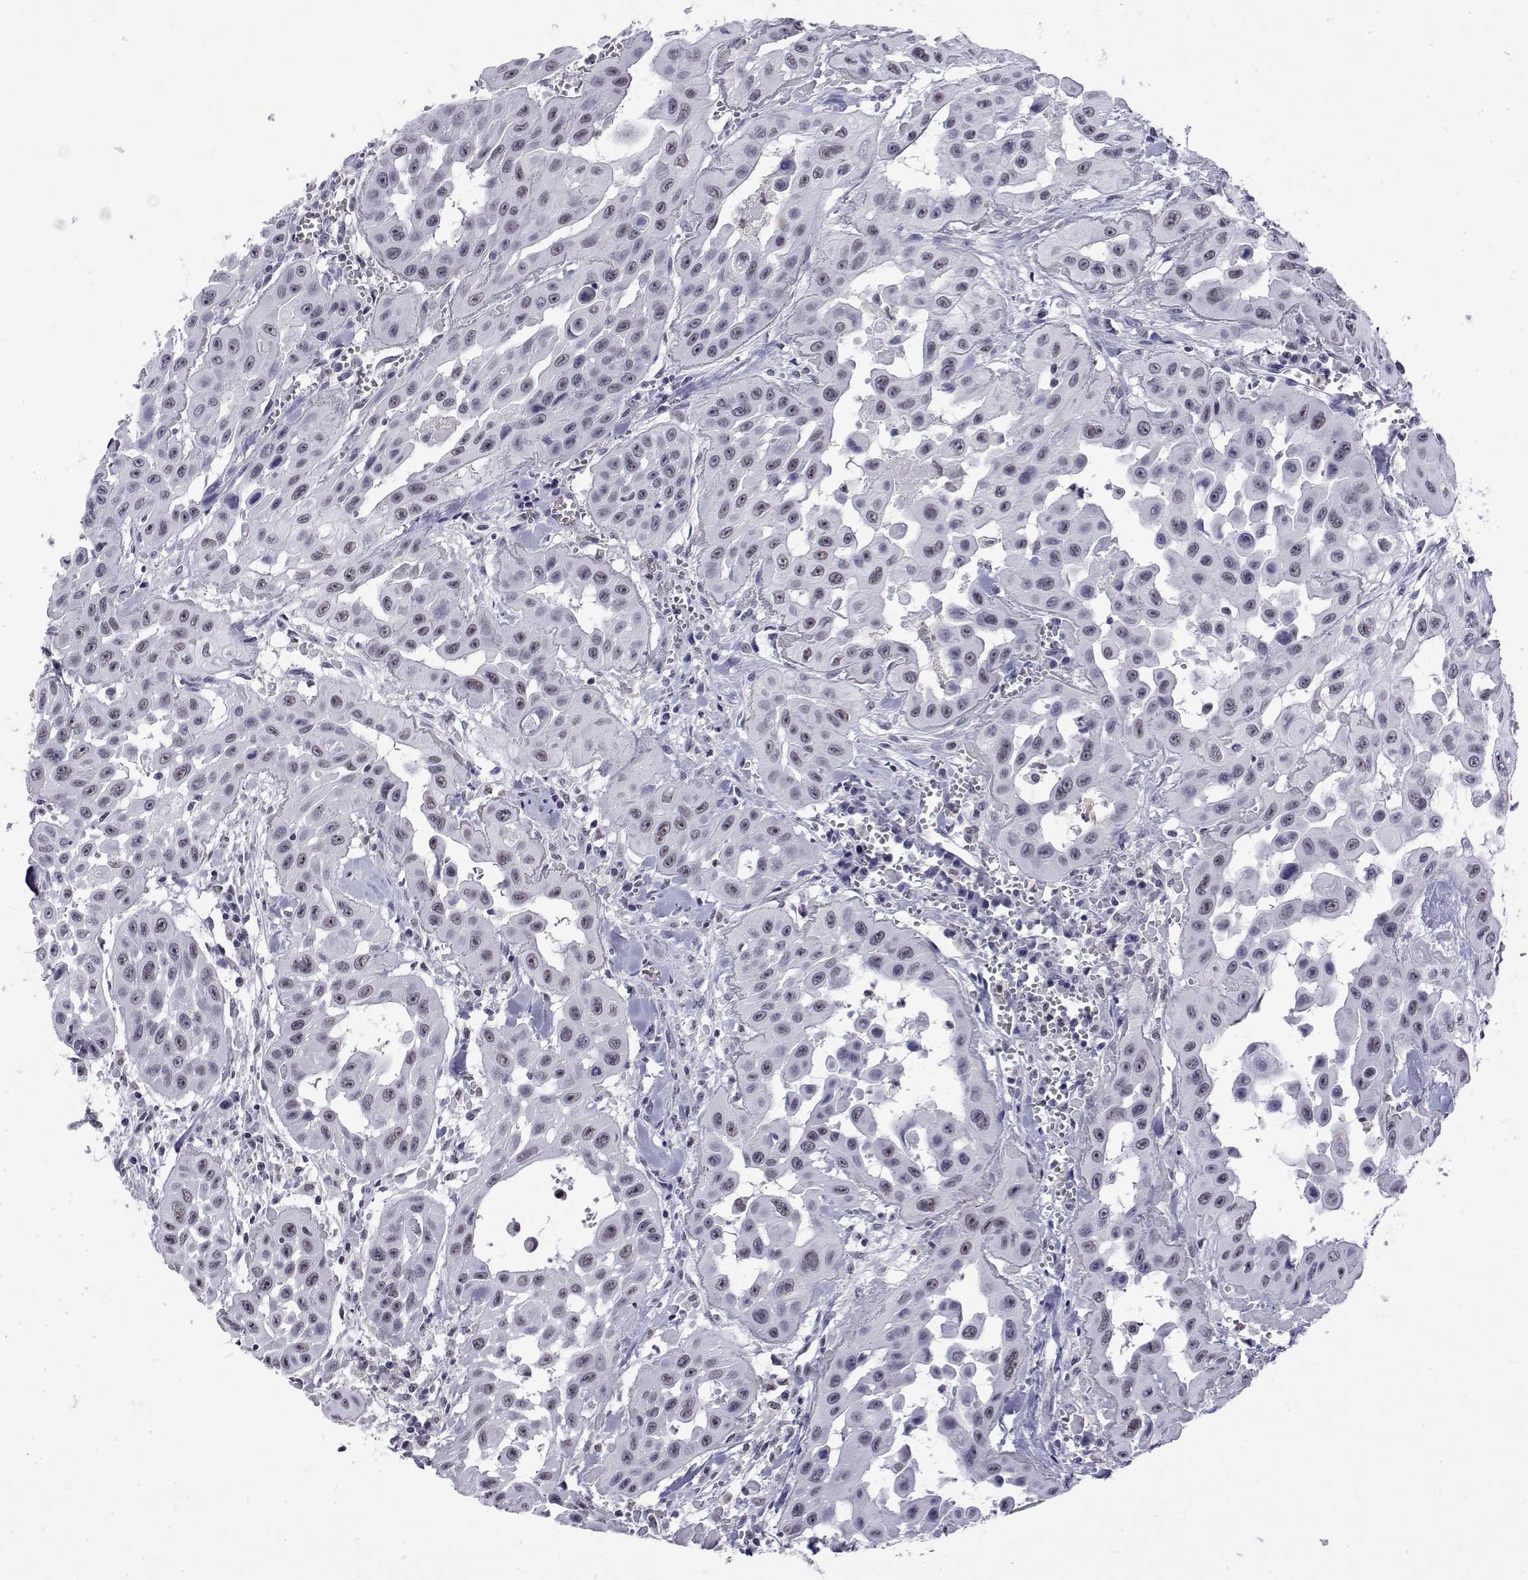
{"staining": {"intensity": "weak", "quantity": "25%-75%", "location": "nuclear"}, "tissue": "head and neck cancer", "cell_type": "Tumor cells", "image_type": "cancer", "snomed": [{"axis": "morphology", "description": "Adenocarcinoma, NOS"}, {"axis": "topography", "description": "Head-Neck"}], "caption": "Immunohistochemistry (IHC) staining of head and neck cancer (adenocarcinoma), which exhibits low levels of weak nuclear positivity in approximately 25%-75% of tumor cells indicating weak nuclear protein expression. The staining was performed using DAB (3,3'-diaminobenzidine) (brown) for protein detection and nuclei were counterstained in hematoxylin (blue).", "gene": "POLDIP3", "patient": {"sex": "male", "age": 73}}